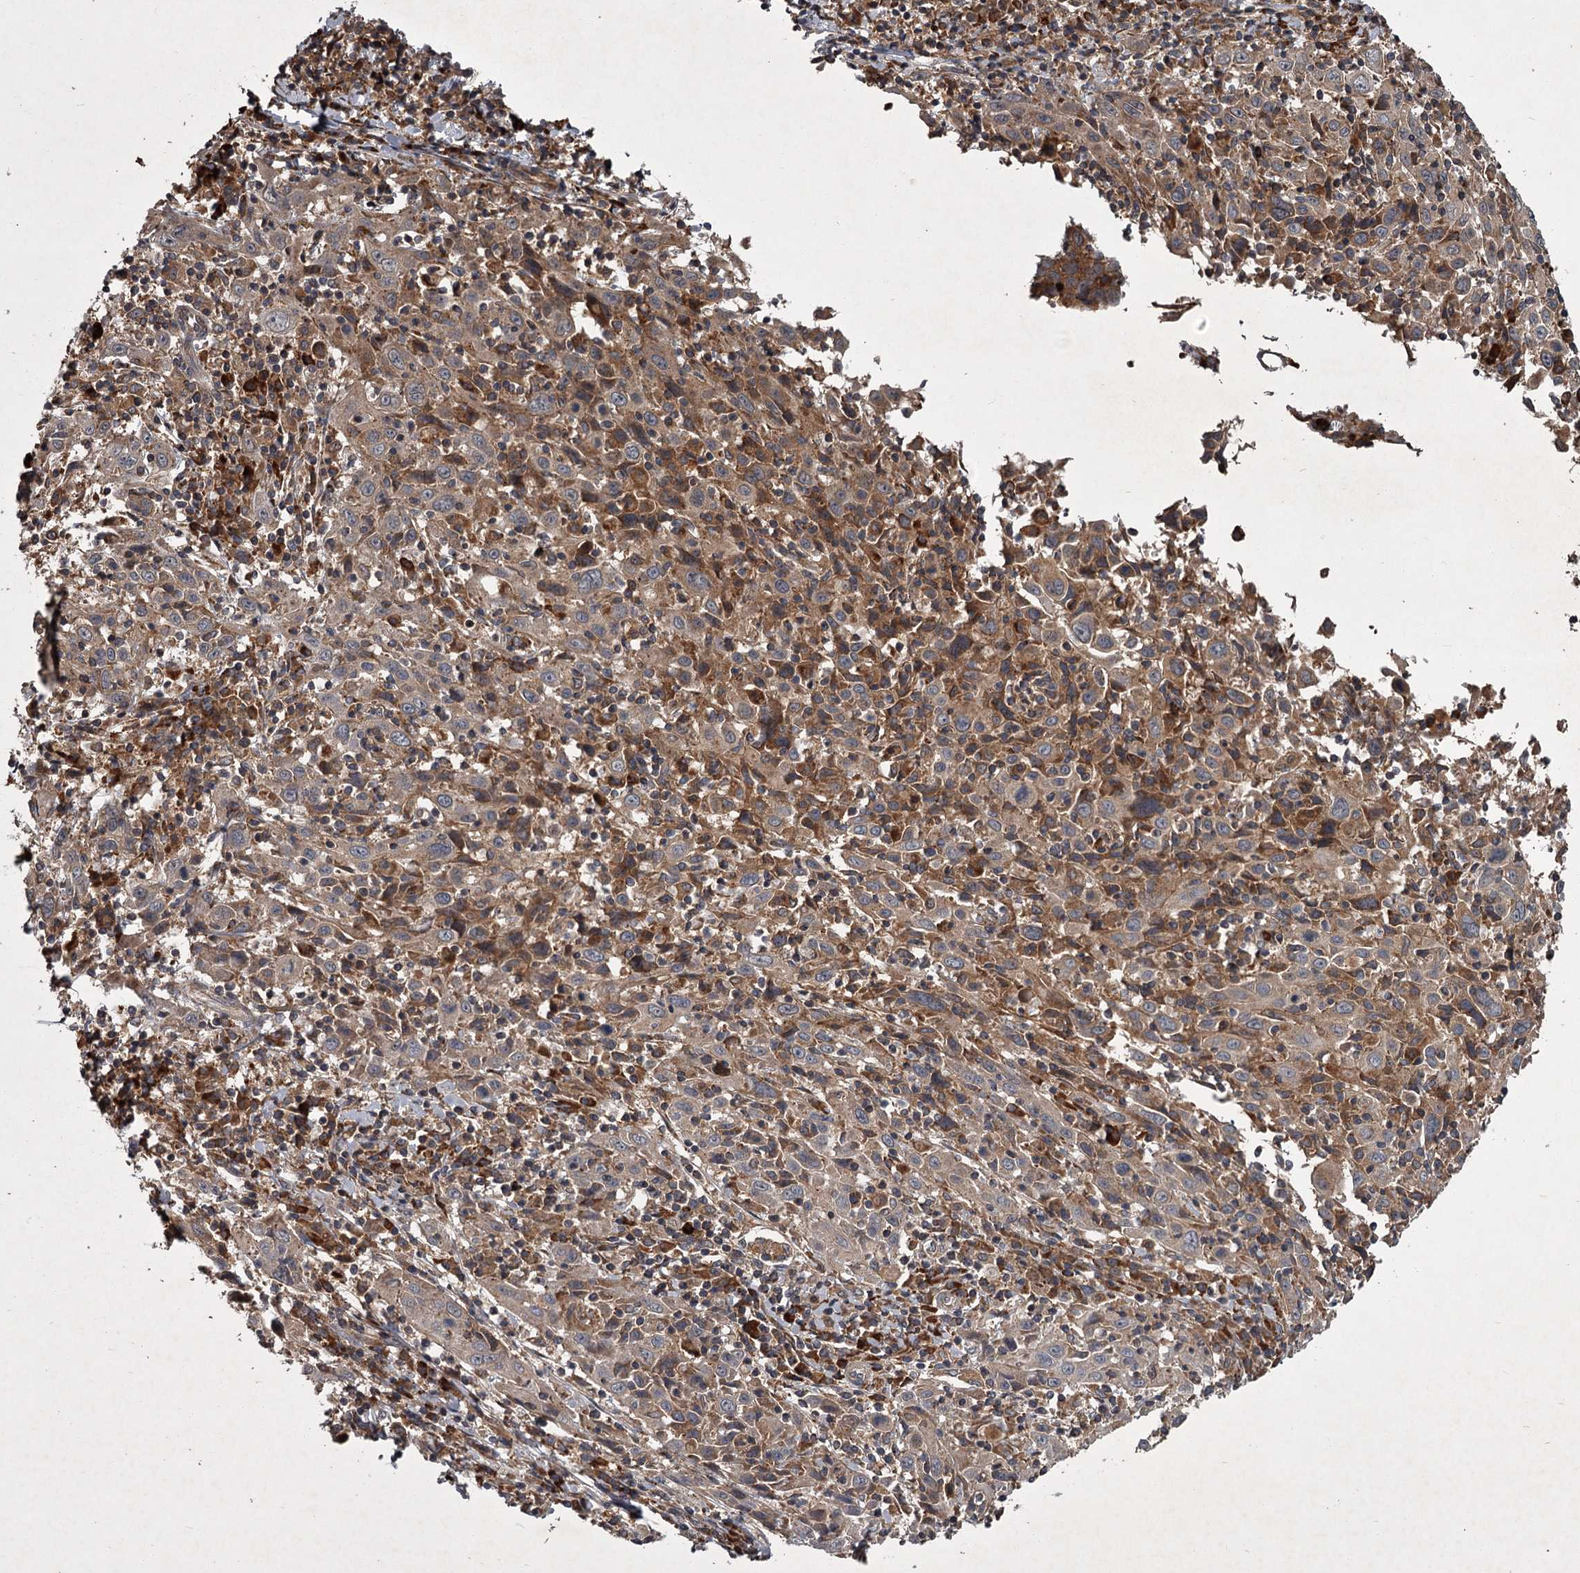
{"staining": {"intensity": "moderate", "quantity": ">75%", "location": "cytoplasmic/membranous"}, "tissue": "cervical cancer", "cell_type": "Tumor cells", "image_type": "cancer", "snomed": [{"axis": "morphology", "description": "Squamous cell carcinoma, NOS"}, {"axis": "topography", "description": "Cervix"}], "caption": "Protein expression by immunohistochemistry (IHC) reveals moderate cytoplasmic/membranous expression in approximately >75% of tumor cells in squamous cell carcinoma (cervical).", "gene": "UNC93B1", "patient": {"sex": "female", "age": 46}}